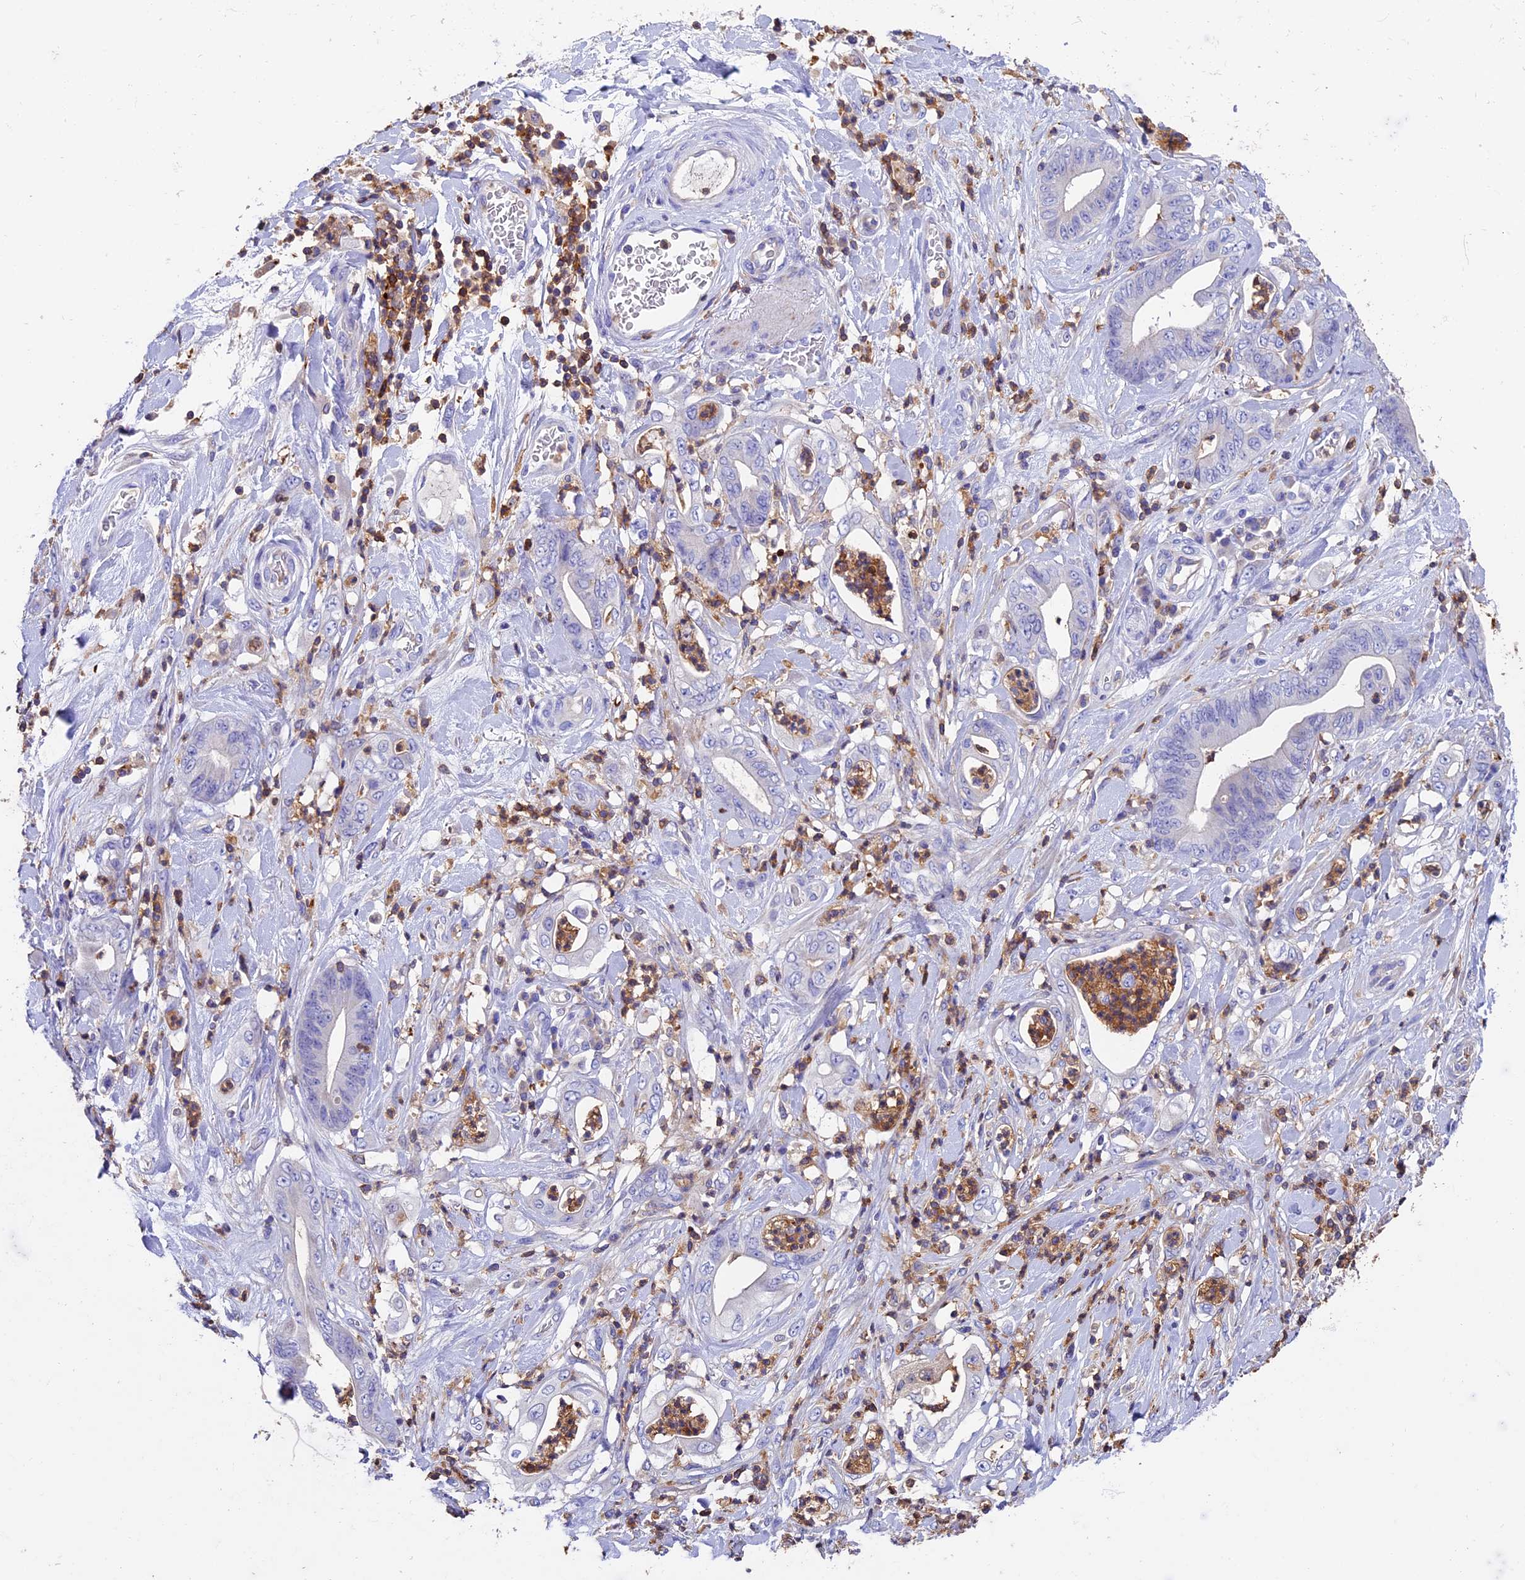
{"staining": {"intensity": "negative", "quantity": "none", "location": "none"}, "tissue": "stomach cancer", "cell_type": "Tumor cells", "image_type": "cancer", "snomed": [{"axis": "morphology", "description": "Adenocarcinoma, NOS"}, {"axis": "topography", "description": "Stomach"}], "caption": "This micrograph is of stomach cancer stained with immunohistochemistry (IHC) to label a protein in brown with the nuclei are counter-stained blue. There is no staining in tumor cells.", "gene": "ADAT1", "patient": {"sex": "female", "age": 73}}